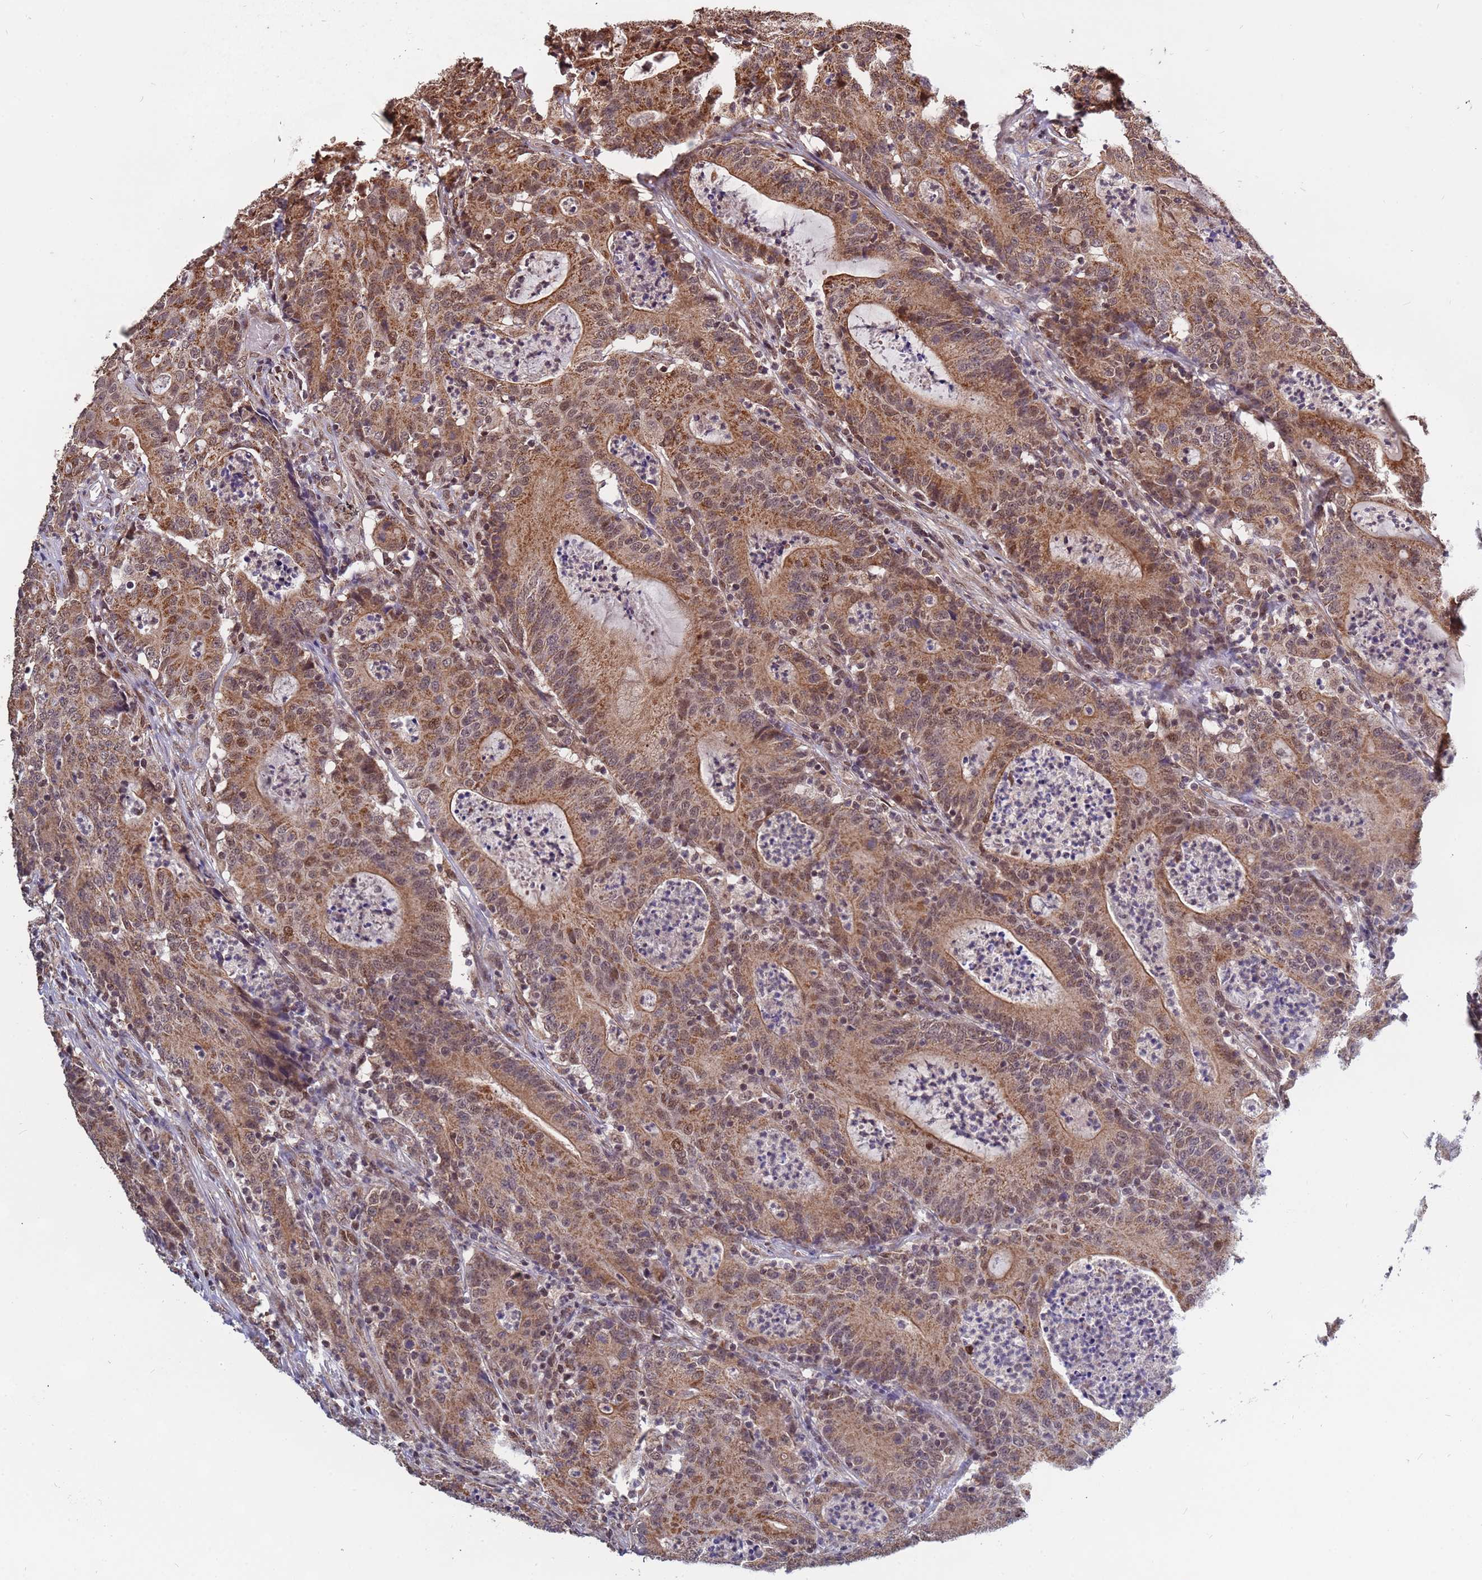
{"staining": {"intensity": "moderate", "quantity": ">75%", "location": "cytoplasmic/membranous,nuclear"}, "tissue": "colorectal cancer", "cell_type": "Tumor cells", "image_type": "cancer", "snomed": [{"axis": "morphology", "description": "Adenocarcinoma, NOS"}, {"axis": "topography", "description": "Colon"}], "caption": "Protein staining displays moderate cytoplasmic/membranous and nuclear staining in about >75% of tumor cells in adenocarcinoma (colorectal). (DAB (3,3'-diaminobenzidine) = brown stain, brightfield microscopy at high magnification).", "gene": "DENND2B", "patient": {"sex": "male", "age": 83}}